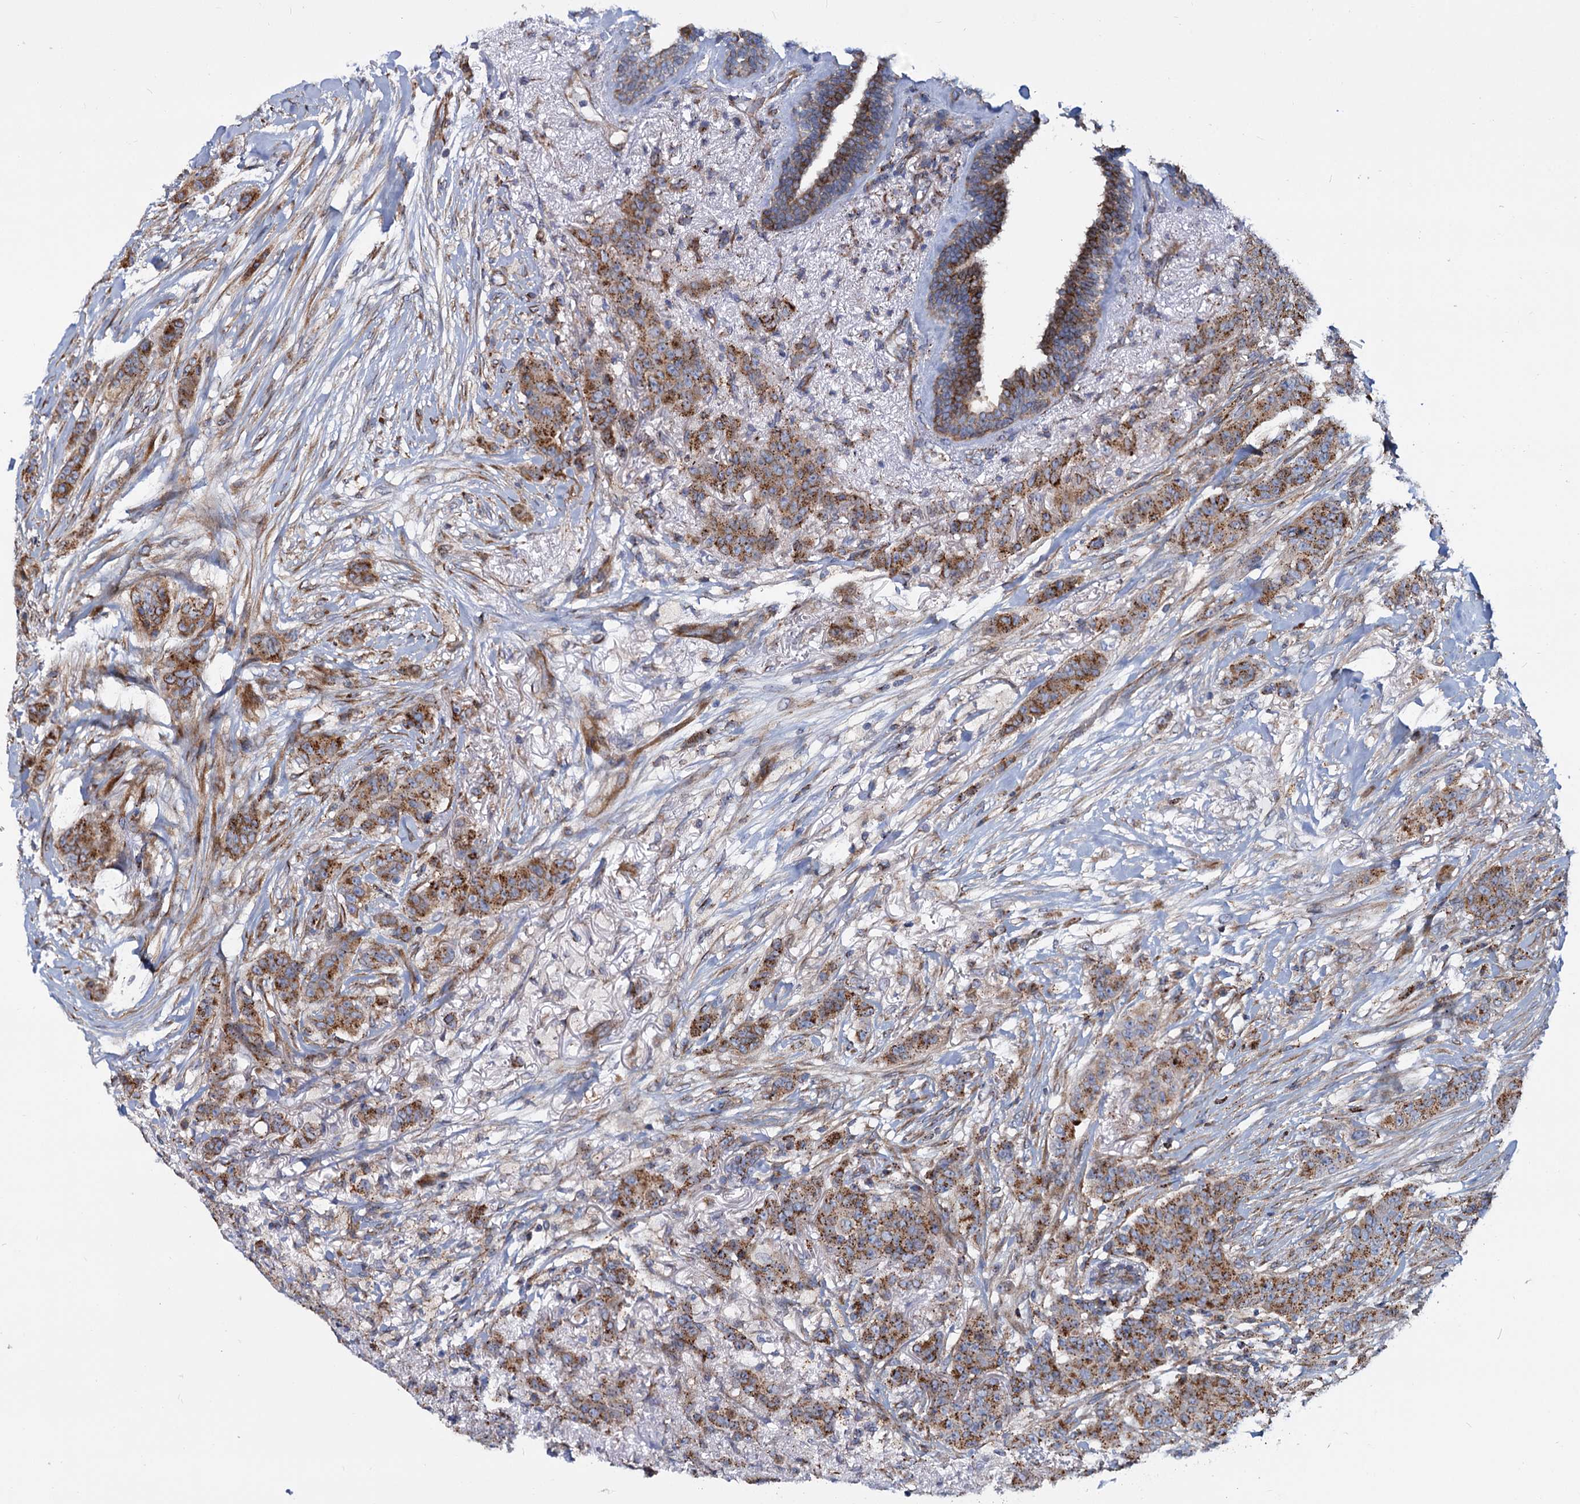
{"staining": {"intensity": "moderate", "quantity": ">75%", "location": "cytoplasmic/membranous"}, "tissue": "breast cancer", "cell_type": "Tumor cells", "image_type": "cancer", "snomed": [{"axis": "morphology", "description": "Duct carcinoma"}, {"axis": "topography", "description": "Breast"}], "caption": "An immunohistochemistry (IHC) micrograph of neoplastic tissue is shown. Protein staining in brown highlights moderate cytoplasmic/membranous positivity in breast cancer within tumor cells.", "gene": "PSEN1", "patient": {"sex": "female", "age": 40}}